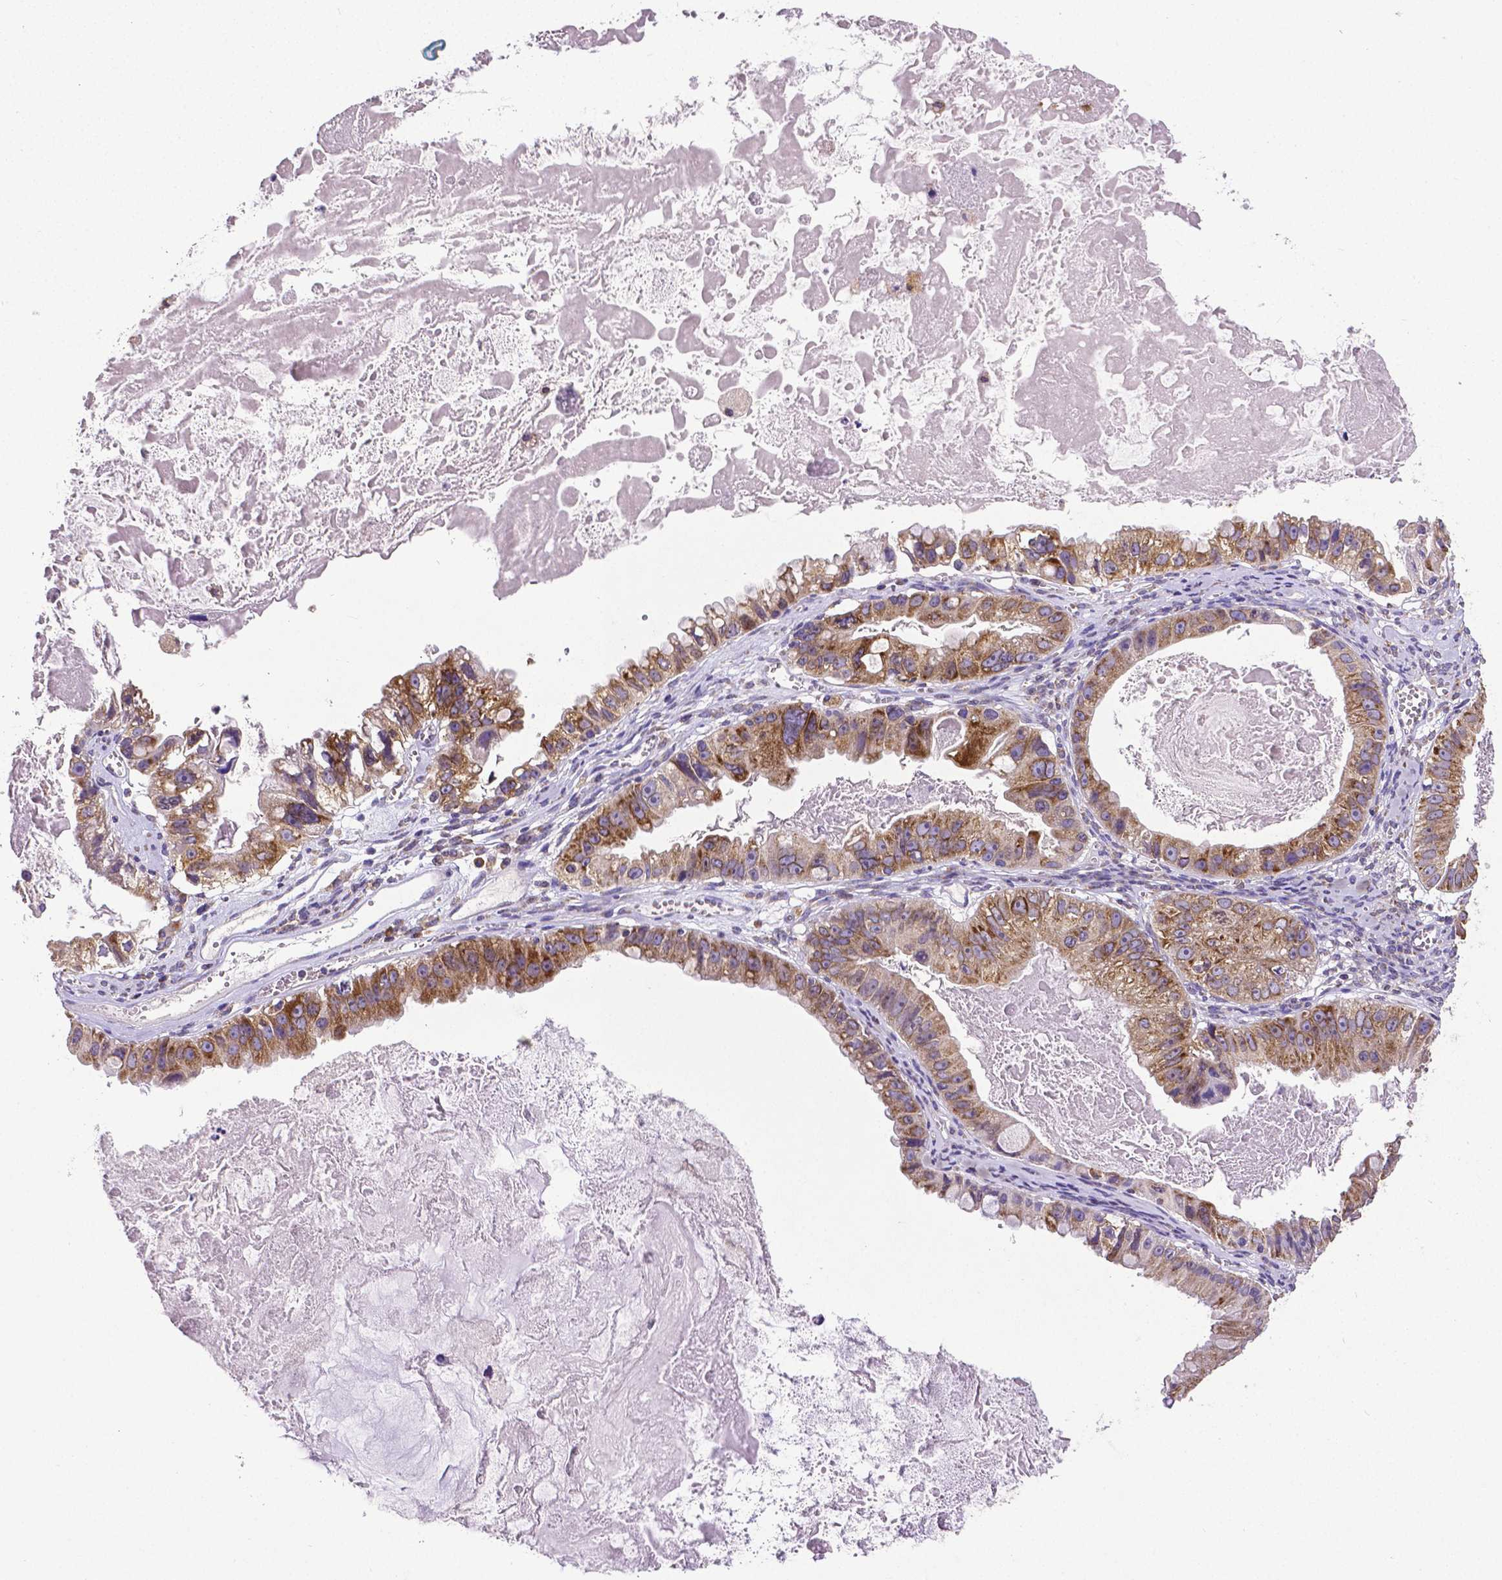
{"staining": {"intensity": "moderate", "quantity": "25%-75%", "location": "cytoplasmic/membranous"}, "tissue": "ovarian cancer", "cell_type": "Tumor cells", "image_type": "cancer", "snomed": [{"axis": "morphology", "description": "Cystadenocarcinoma, mucinous, NOS"}, {"axis": "topography", "description": "Ovary"}], "caption": "Protein staining of ovarian cancer (mucinous cystadenocarcinoma) tissue reveals moderate cytoplasmic/membranous staining in about 25%-75% of tumor cells.", "gene": "MTDH", "patient": {"sex": "female", "age": 61}}